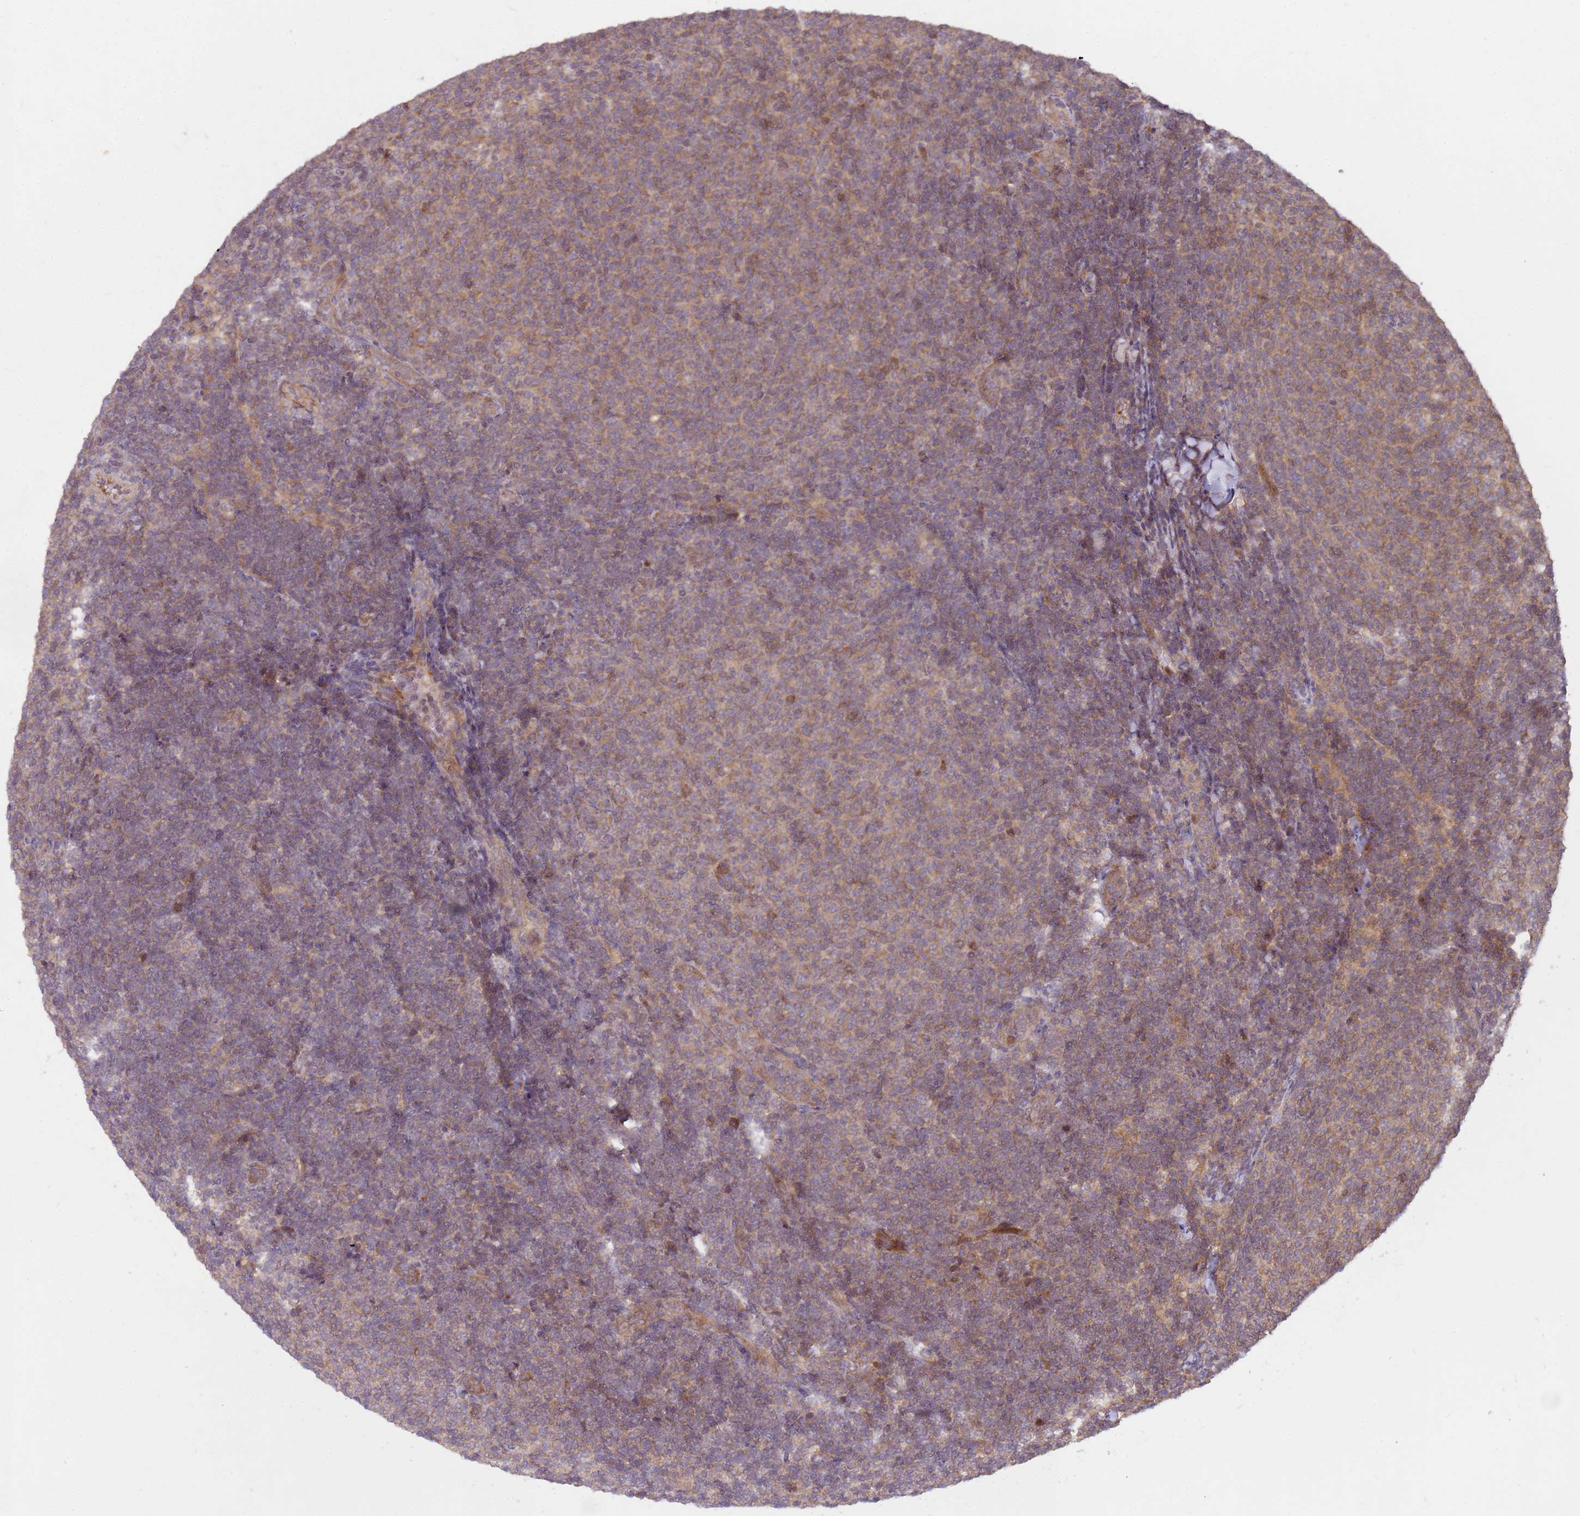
{"staining": {"intensity": "moderate", "quantity": ">75%", "location": "cytoplasmic/membranous"}, "tissue": "lymphoma", "cell_type": "Tumor cells", "image_type": "cancer", "snomed": [{"axis": "morphology", "description": "Malignant lymphoma, non-Hodgkin's type, Low grade"}, {"axis": "topography", "description": "Lymph node"}], "caption": "Lymphoma was stained to show a protein in brown. There is medium levels of moderate cytoplasmic/membranous positivity in approximately >75% of tumor cells.", "gene": "PPP2CB", "patient": {"sex": "male", "age": 66}}